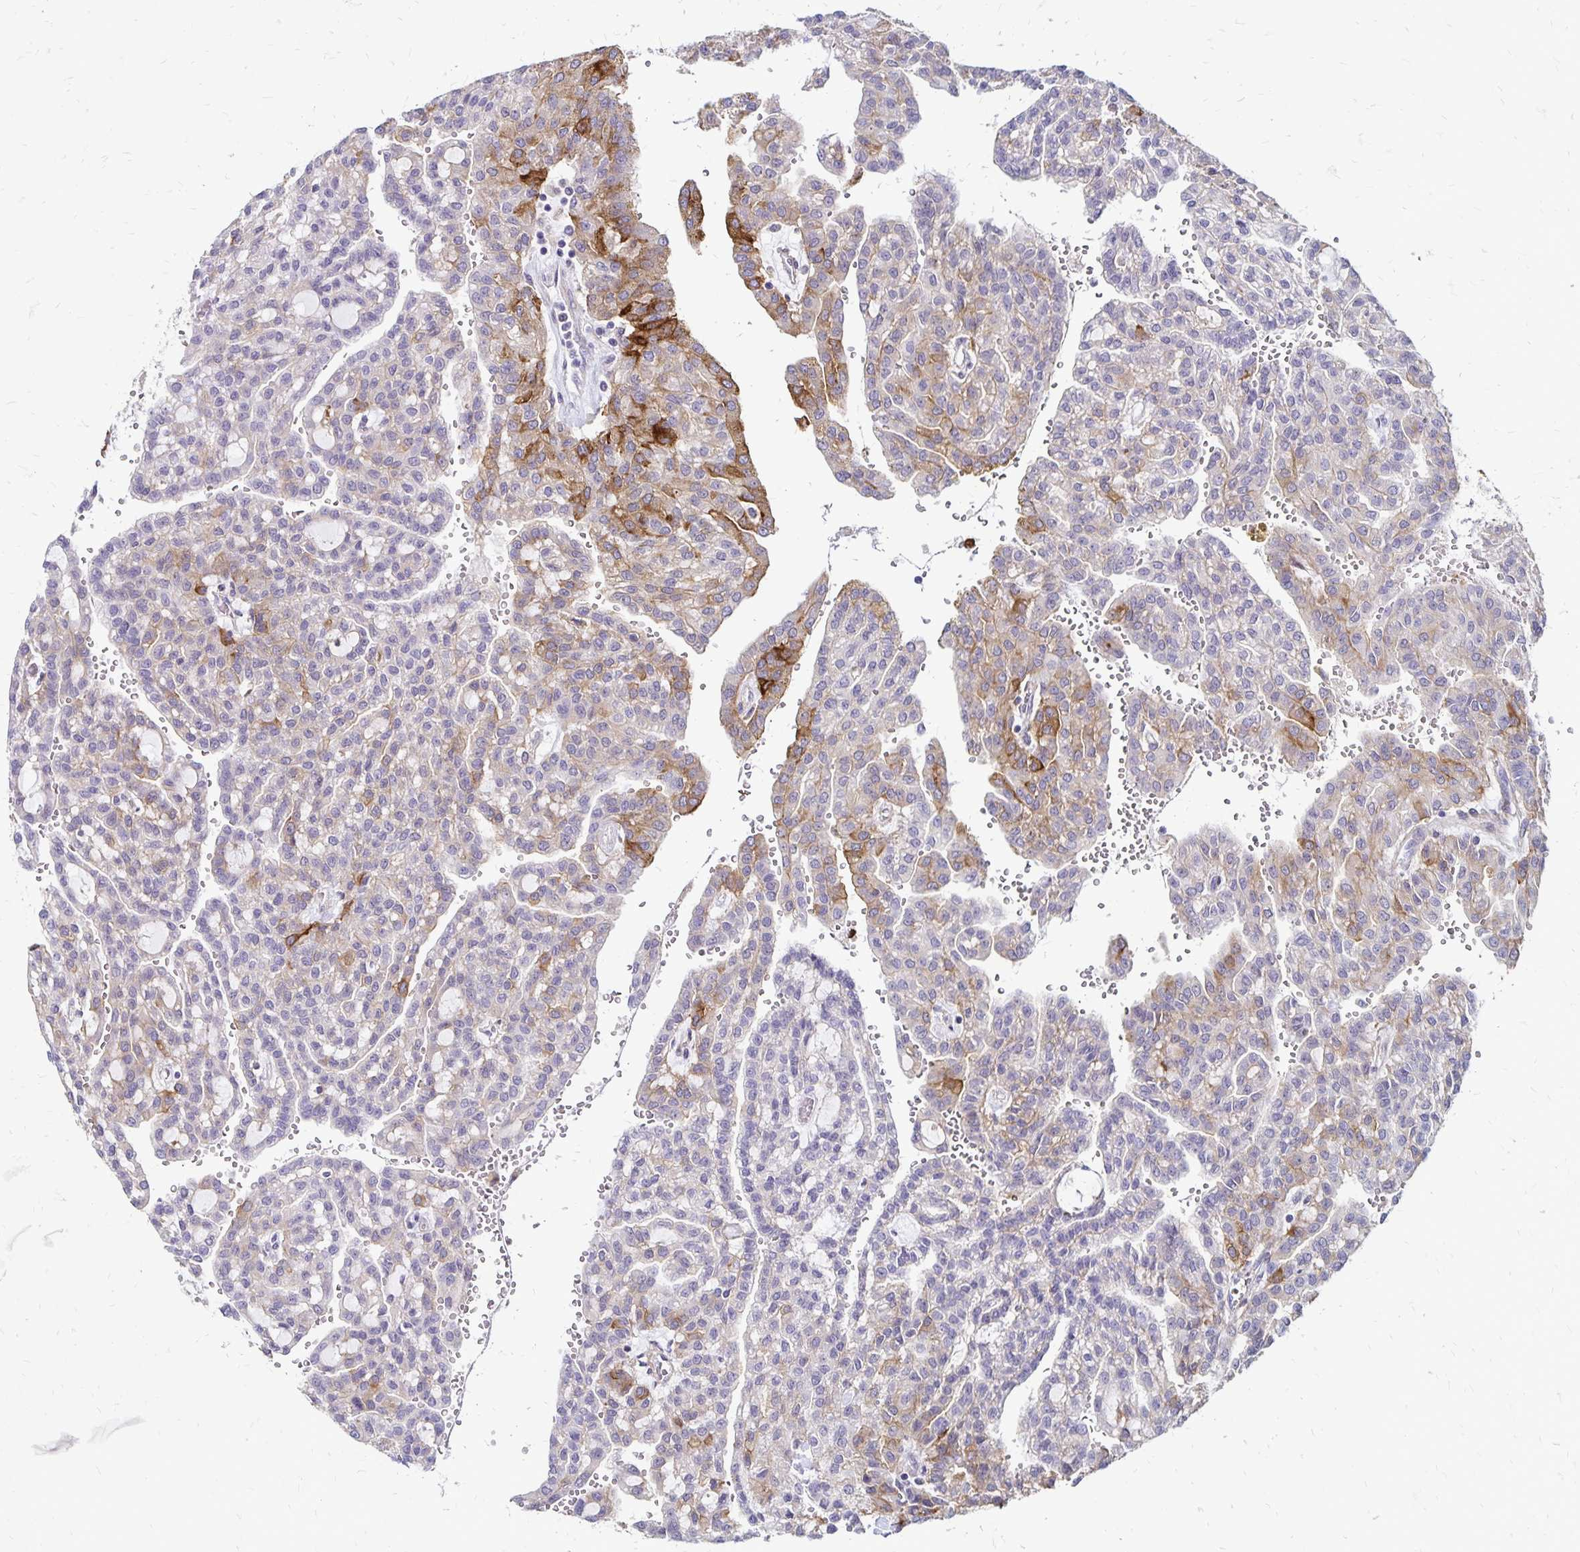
{"staining": {"intensity": "strong", "quantity": "<25%", "location": "cytoplasmic/membranous"}, "tissue": "renal cancer", "cell_type": "Tumor cells", "image_type": "cancer", "snomed": [{"axis": "morphology", "description": "Adenocarcinoma, NOS"}, {"axis": "topography", "description": "Kidney"}], "caption": "Renal cancer stained with DAB (3,3'-diaminobenzidine) immunohistochemistry (IHC) exhibits medium levels of strong cytoplasmic/membranous positivity in approximately <25% of tumor cells.", "gene": "TNS3", "patient": {"sex": "male", "age": 63}}